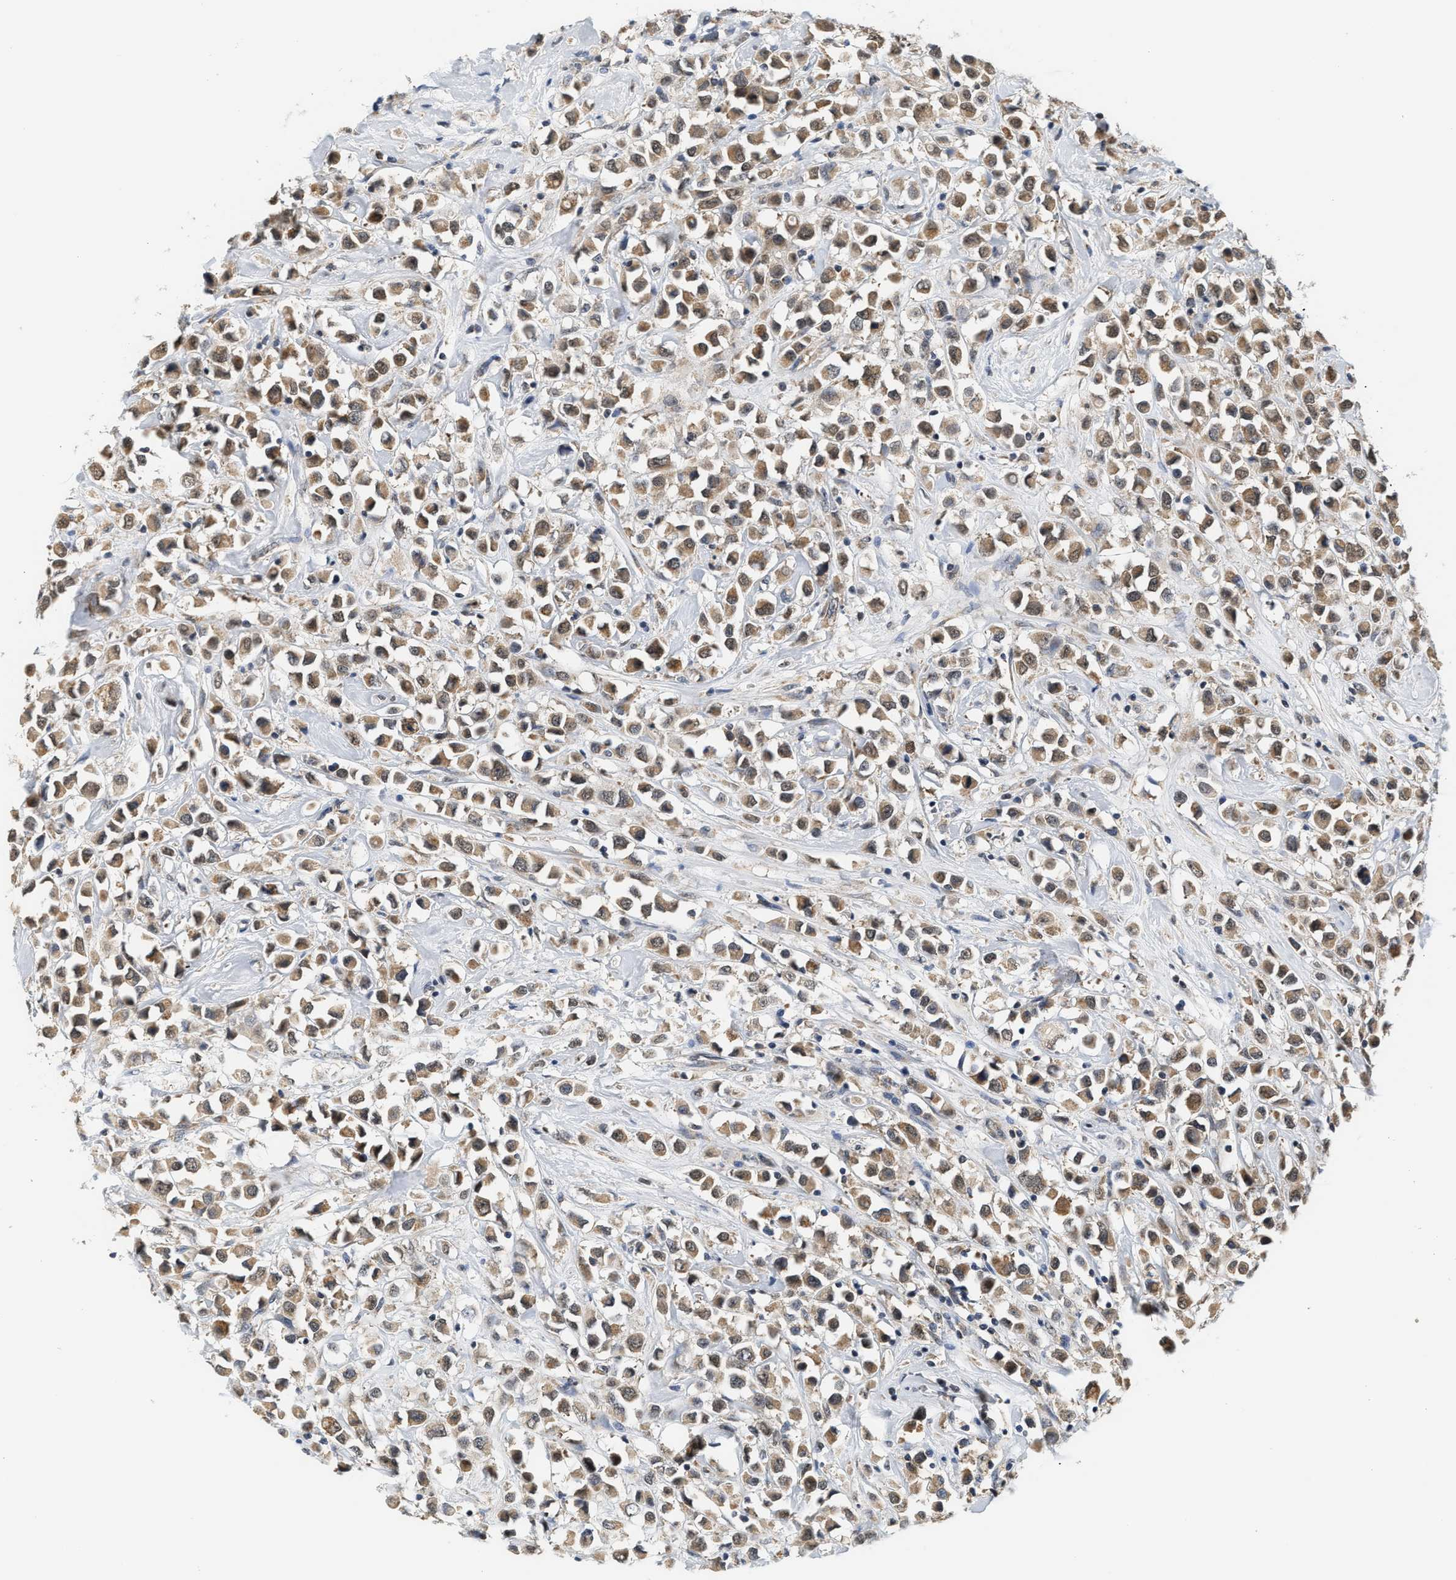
{"staining": {"intensity": "moderate", "quantity": ">75%", "location": "cytoplasmic/membranous"}, "tissue": "breast cancer", "cell_type": "Tumor cells", "image_type": "cancer", "snomed": [{"axis": "morphology", "description": "Duct carcinoma"}, {"axis": "topography", "description": "Breast"}], "caption": "A photomicrograph showing moderate cytoplasmic/membranous positivity in approximately >75% of tumor cells in breast cancer (intraductal carcinoma), as visualized by brown immunohistochemical staining.", "gene": "GIGYF1", "patient": {"sex": "female", "age": 61}}